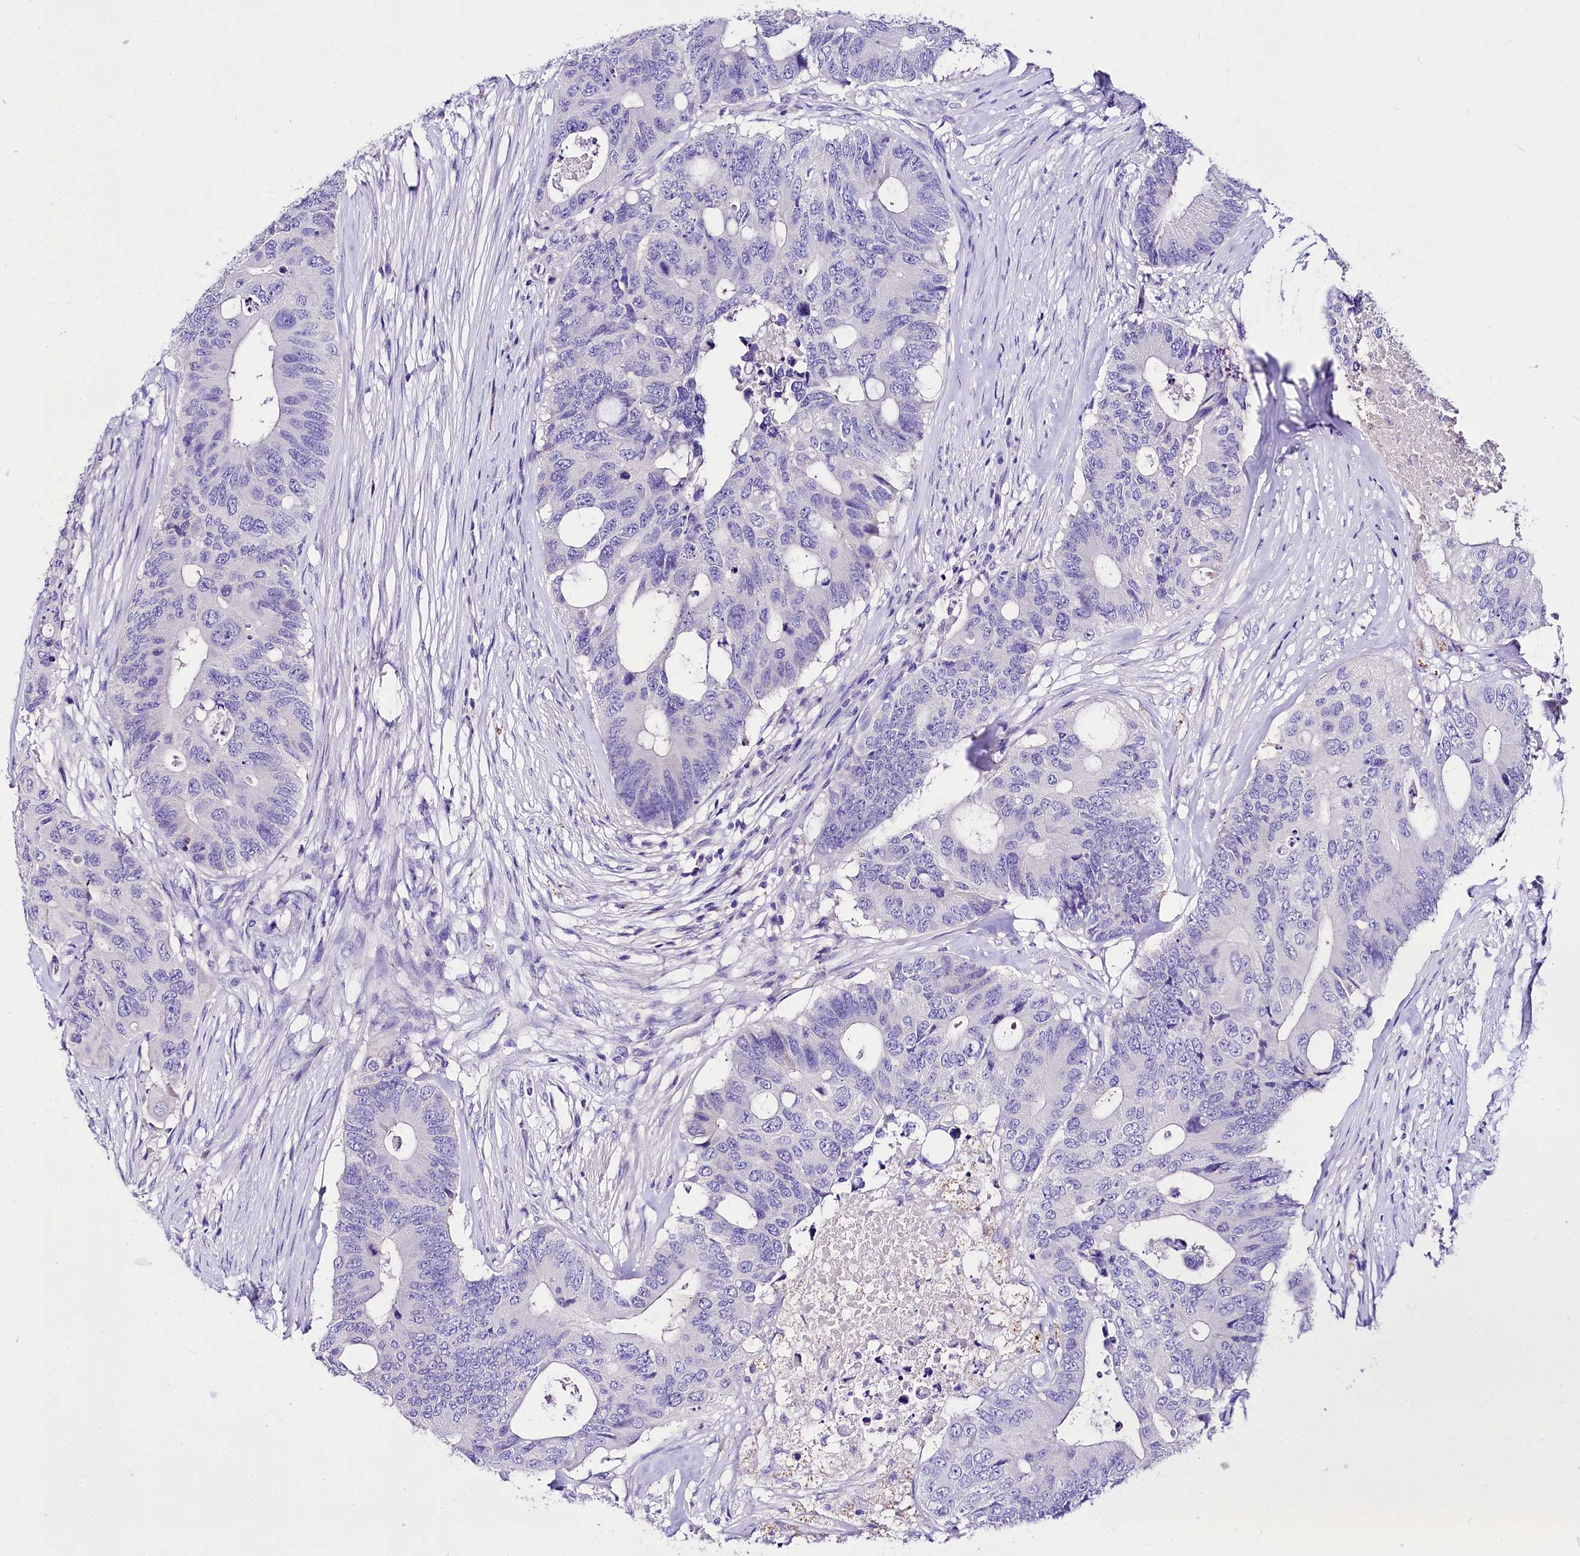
{"staining": {"intensity": "negative", "quantity": "none", "location": "none"}, "tissue": "colorectal cancer", "cell_type": "Tumor cells", "image_type": "cancer", "snomed": [{"axis": "morphology", "description": "Adenocarcinoma, NOS"}, {"axis": "topography", "description": "Colon"}], "caption": "Tumor cells are negative for brown protein staining in colorectal cancer.", "gene": "A2ML1", "patient": {"sex": "male", "age": 71}}